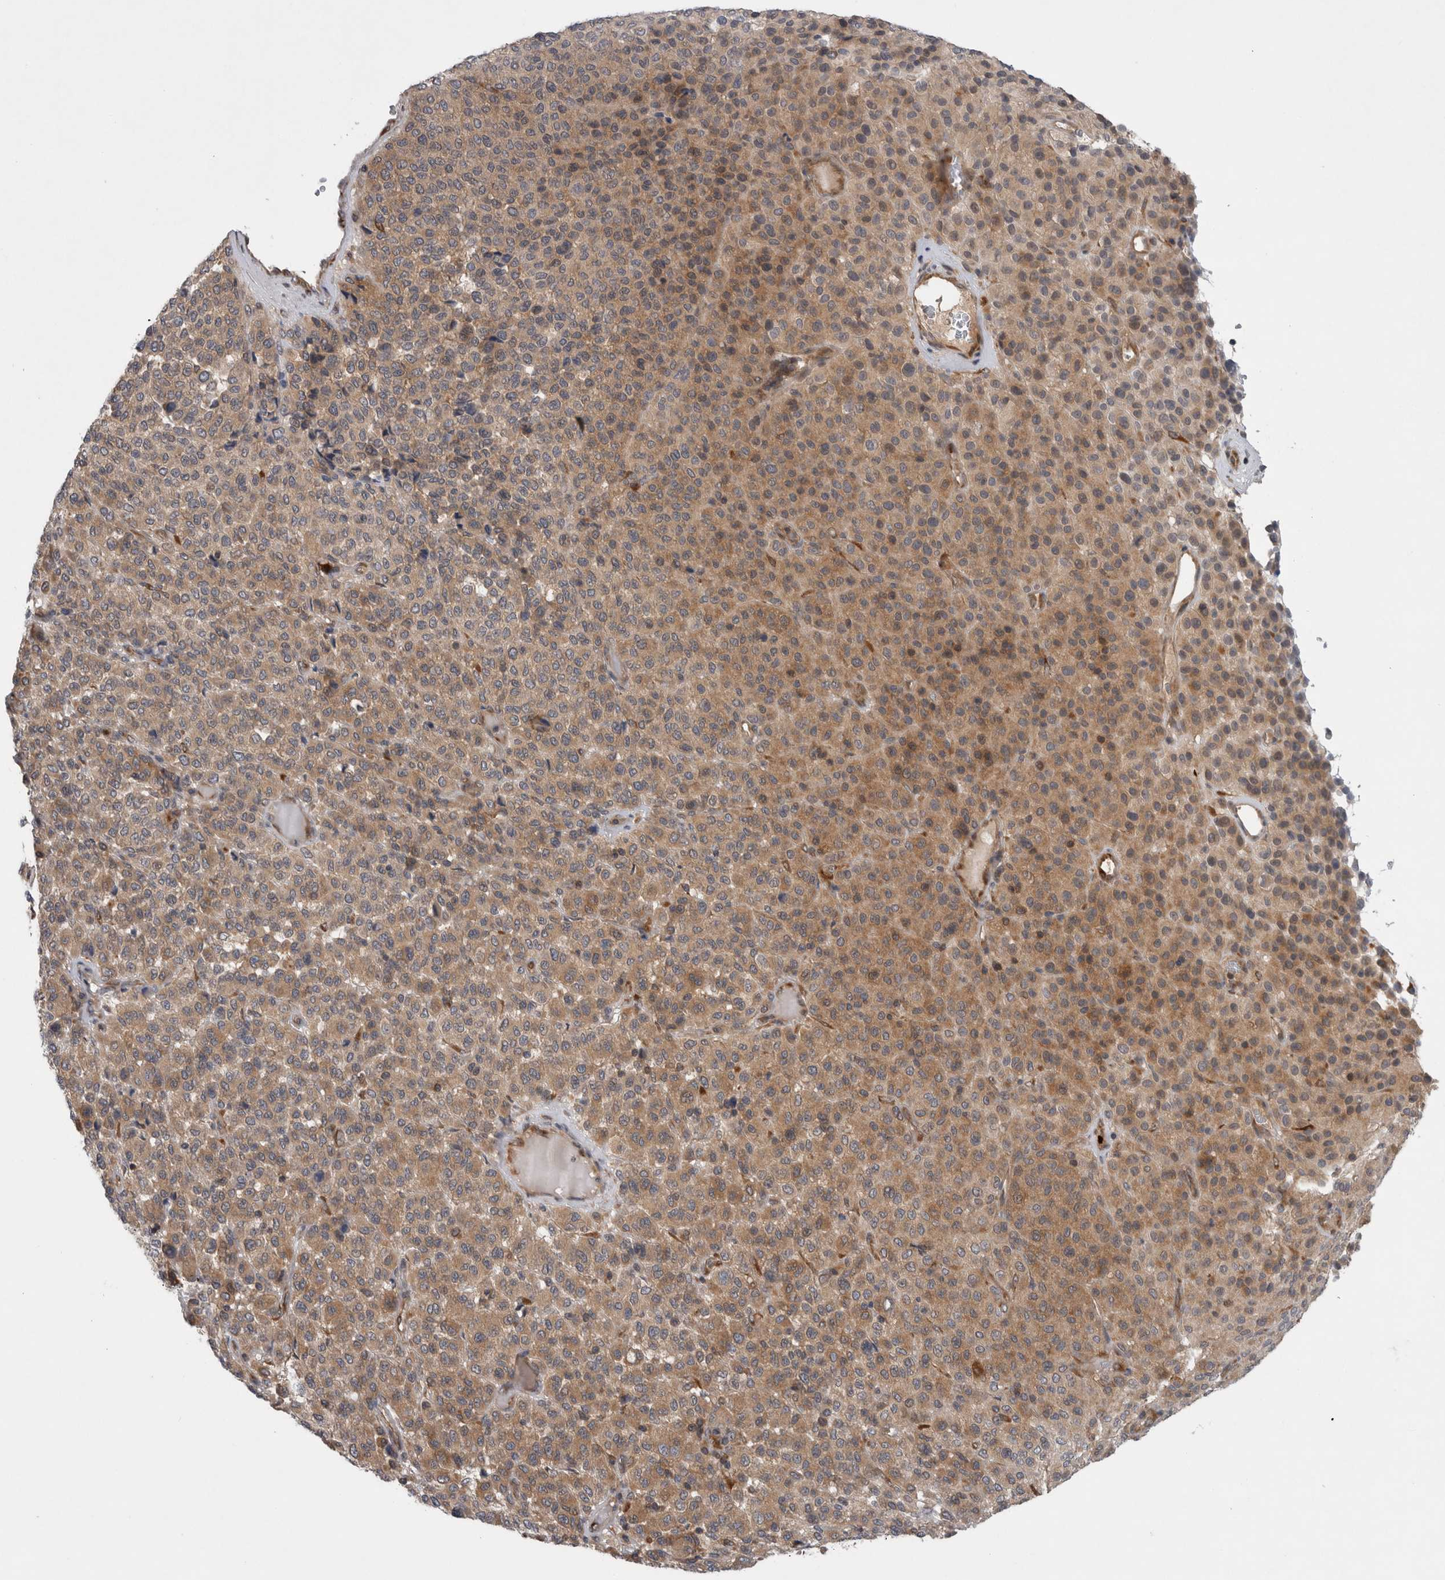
{"staining": {"intensity": "moderate", "quantity": ">75%", "location": "cytoplasmic/membranous"}, "tissue": "melanoma", "cell_type": "Tumor cells", "image_type": "cancer", "snomed": [{"axis": "morphology", "description": "Malignant melanoma, Metastatic site"}, {"axis": "topography", "description": "Pancreas"}], "caption": "Malignant melanoma (metastatic site) stained for a protein demonstrates moderate cytoplasmic/membranous positivity in tumor cells.", "gene": "PDCD2", "patient": {"sex": "female", "age": 30}}